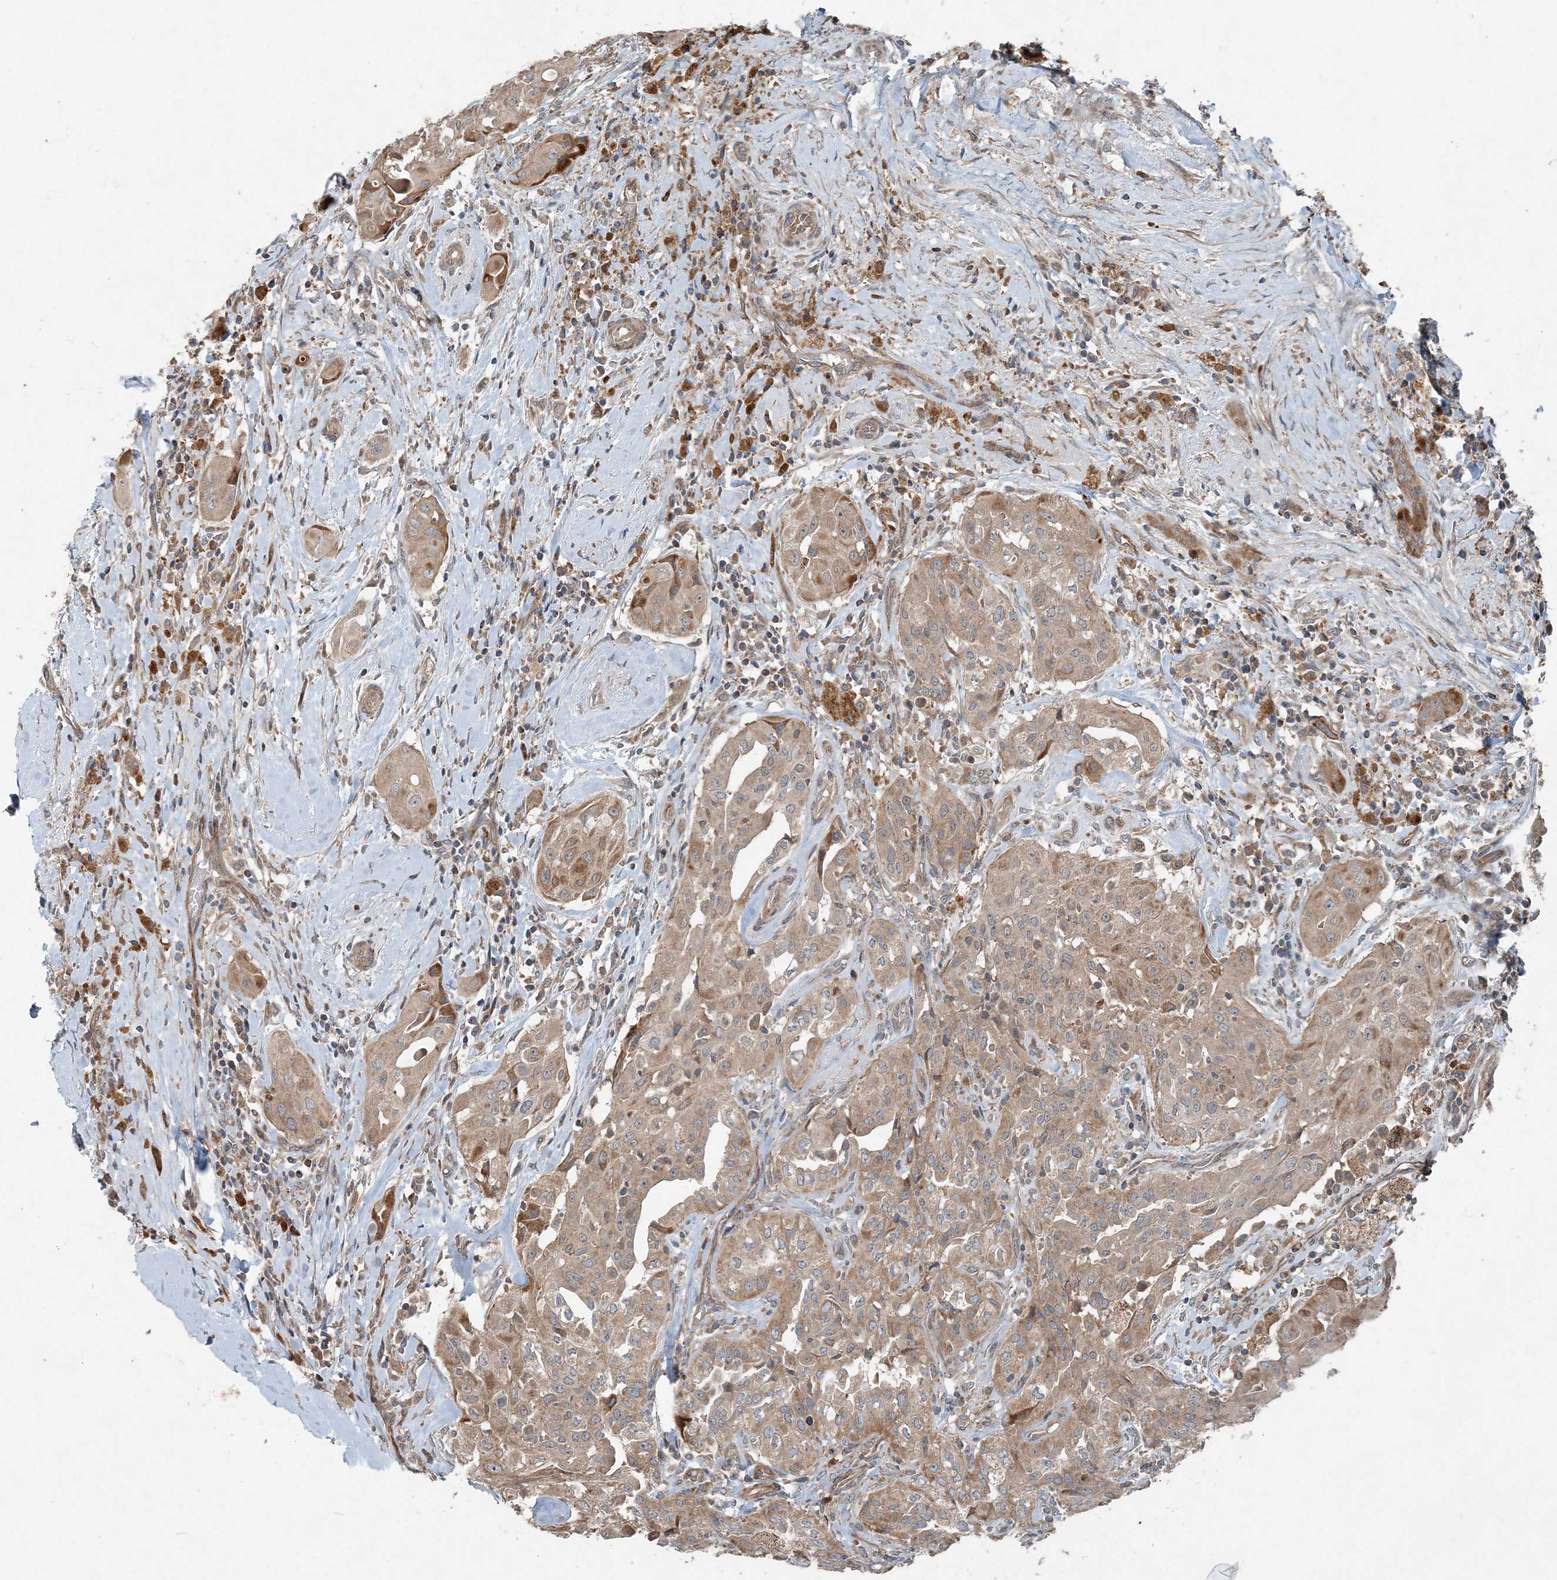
{"staining": {"intensity": "moderate", "quantity": ">75%", "location": "cytoplasmic/membranous"}, "tissue": "thyroid cancer", "cell_type": "Tumor cells", "image_type": "cancer", "snomed": [{"axis": "morphology", "description": "Papillary adenocarcinoma, NOS"}, {"axis": "topography", "description": "Thyroid gland"}], "caption": "DAB immunohistochemical staining of human thyroid cancer demonstrates moderate cytoplasmic/membranous protein staining in about >75% of tumor cells.", "gene": "INTU", "patient": {"sex": "female", "age": 59}}